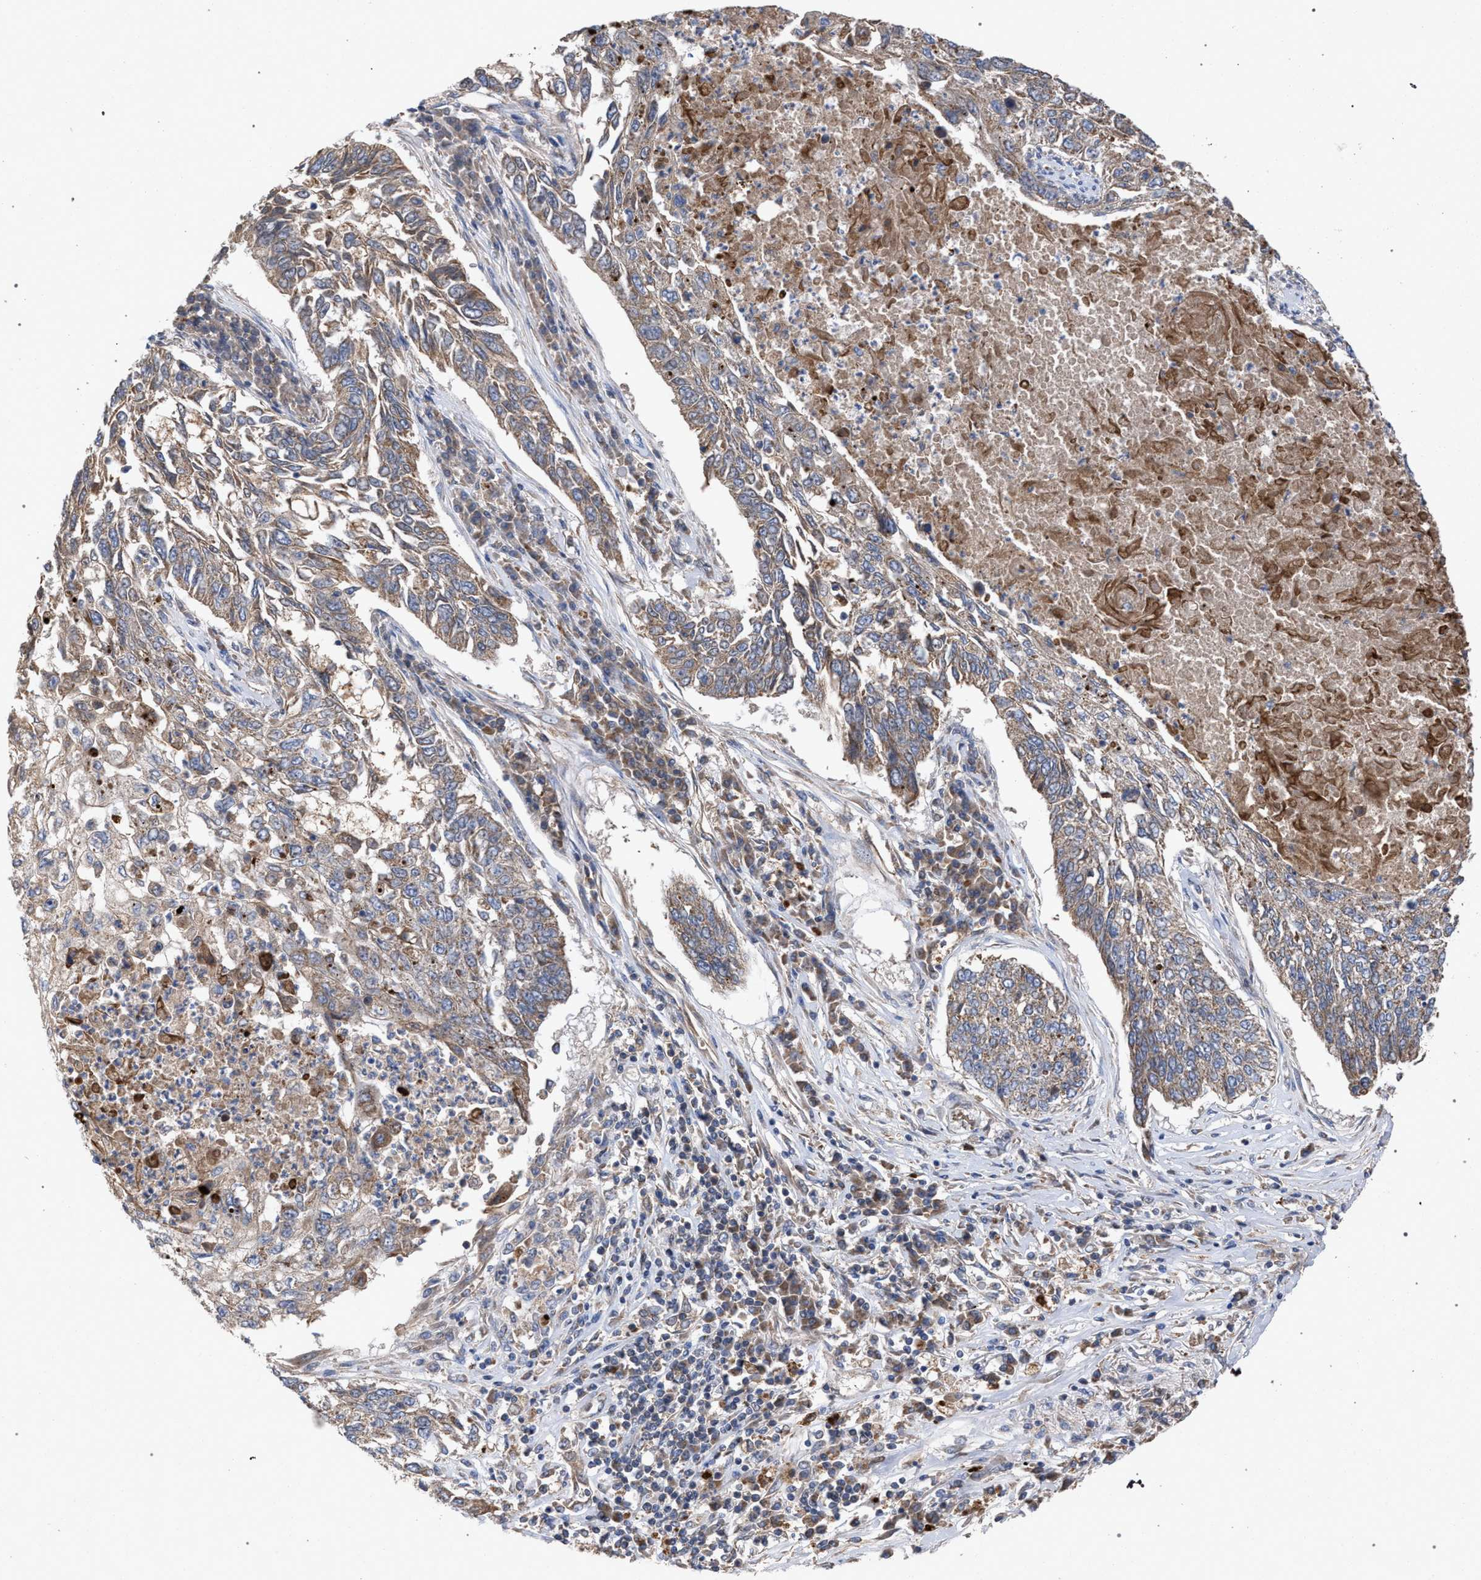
{"staining": {"intensity": "weak", "quantity": ">75%", "location": "cytoplasmic/membranous"}, "tissue": "lung cancer", "cell_type": "Tumor cells", "image_type": "cancer", "snomed": [{"axis": "morphology", "description": "Normal tissue, NOS"}, {"axis": "morphology", "description": "Squamous cell carcinoma, NOS"}, {"axis": "topography", "description": "Cartilage tissue"}, {"axis": "topography", "description": "Bronchus"}, {"axis": "topography", "description": "Lung"}], "caption": "DAB immunohistochemical staining of lung cancer displays weak cytoplasmic/membranous protein positivity in approximately >75% of tumor cells. The protein is shown in brown color, while the nuclei are stained blue.", "gene": "BCL2L12", "patient": {"sex": "female", "age": 49}}